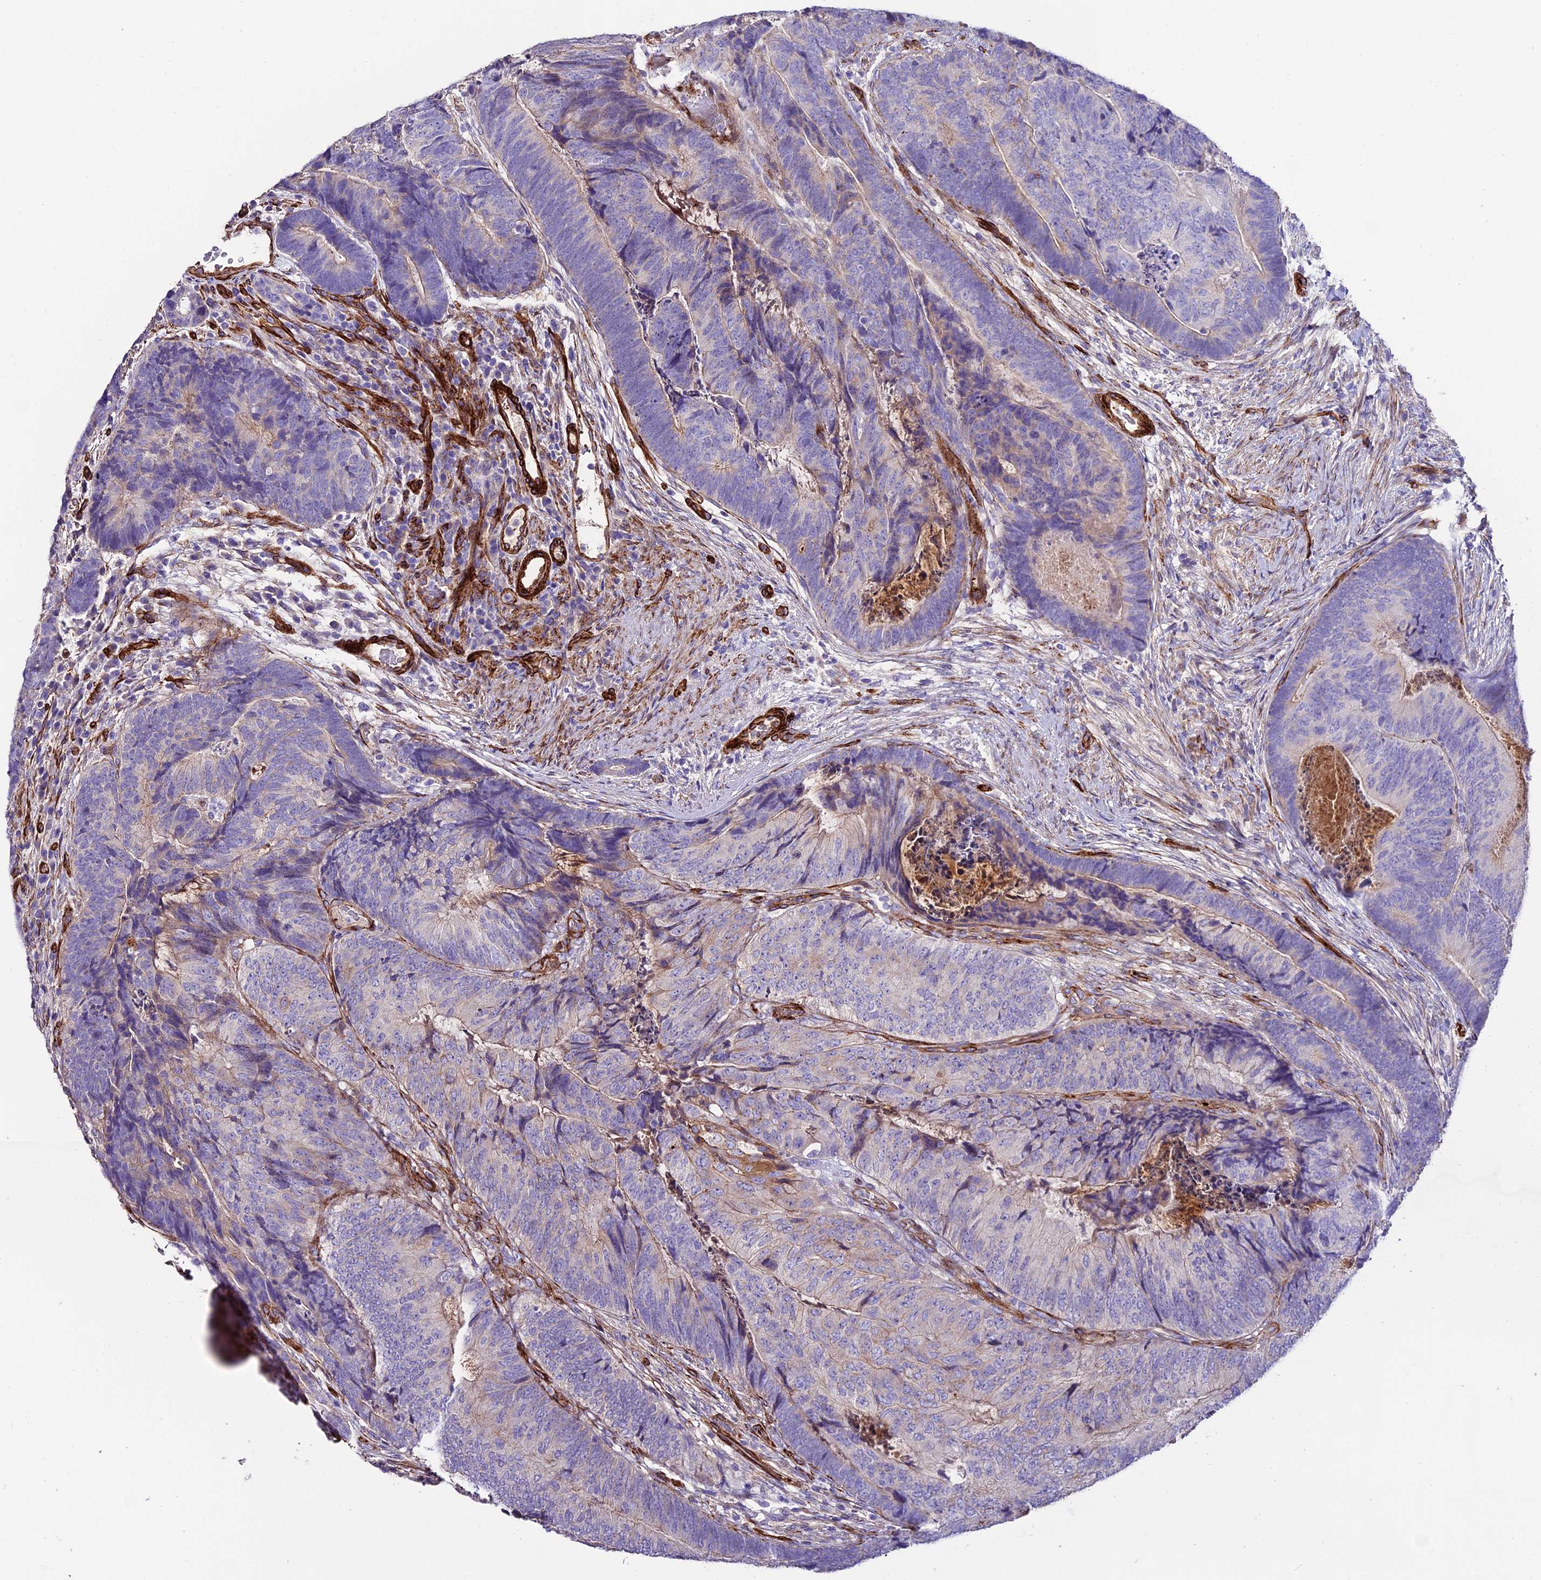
{"staining": {"intensity": "negative", "quantity": "none", "location": "none"}, "tissue": "colorectal cancer", "cell_type": "Tumor cells", "image_type": "cancer", "snomed": [{"axis": "morphology", "description": "Adenocarcinoma, NOS"}, {"axis": "topography", "description": "Colon"}], "caption": "High power microscopy histopathology image of an immunohistochemistry (IHC) histopathology image of colorectal cancer (adenocarcinoma), revealing no significant staining in tumor cells.", "gene": "REX1BD", "patient": {"sex": "female", "age": 67}}